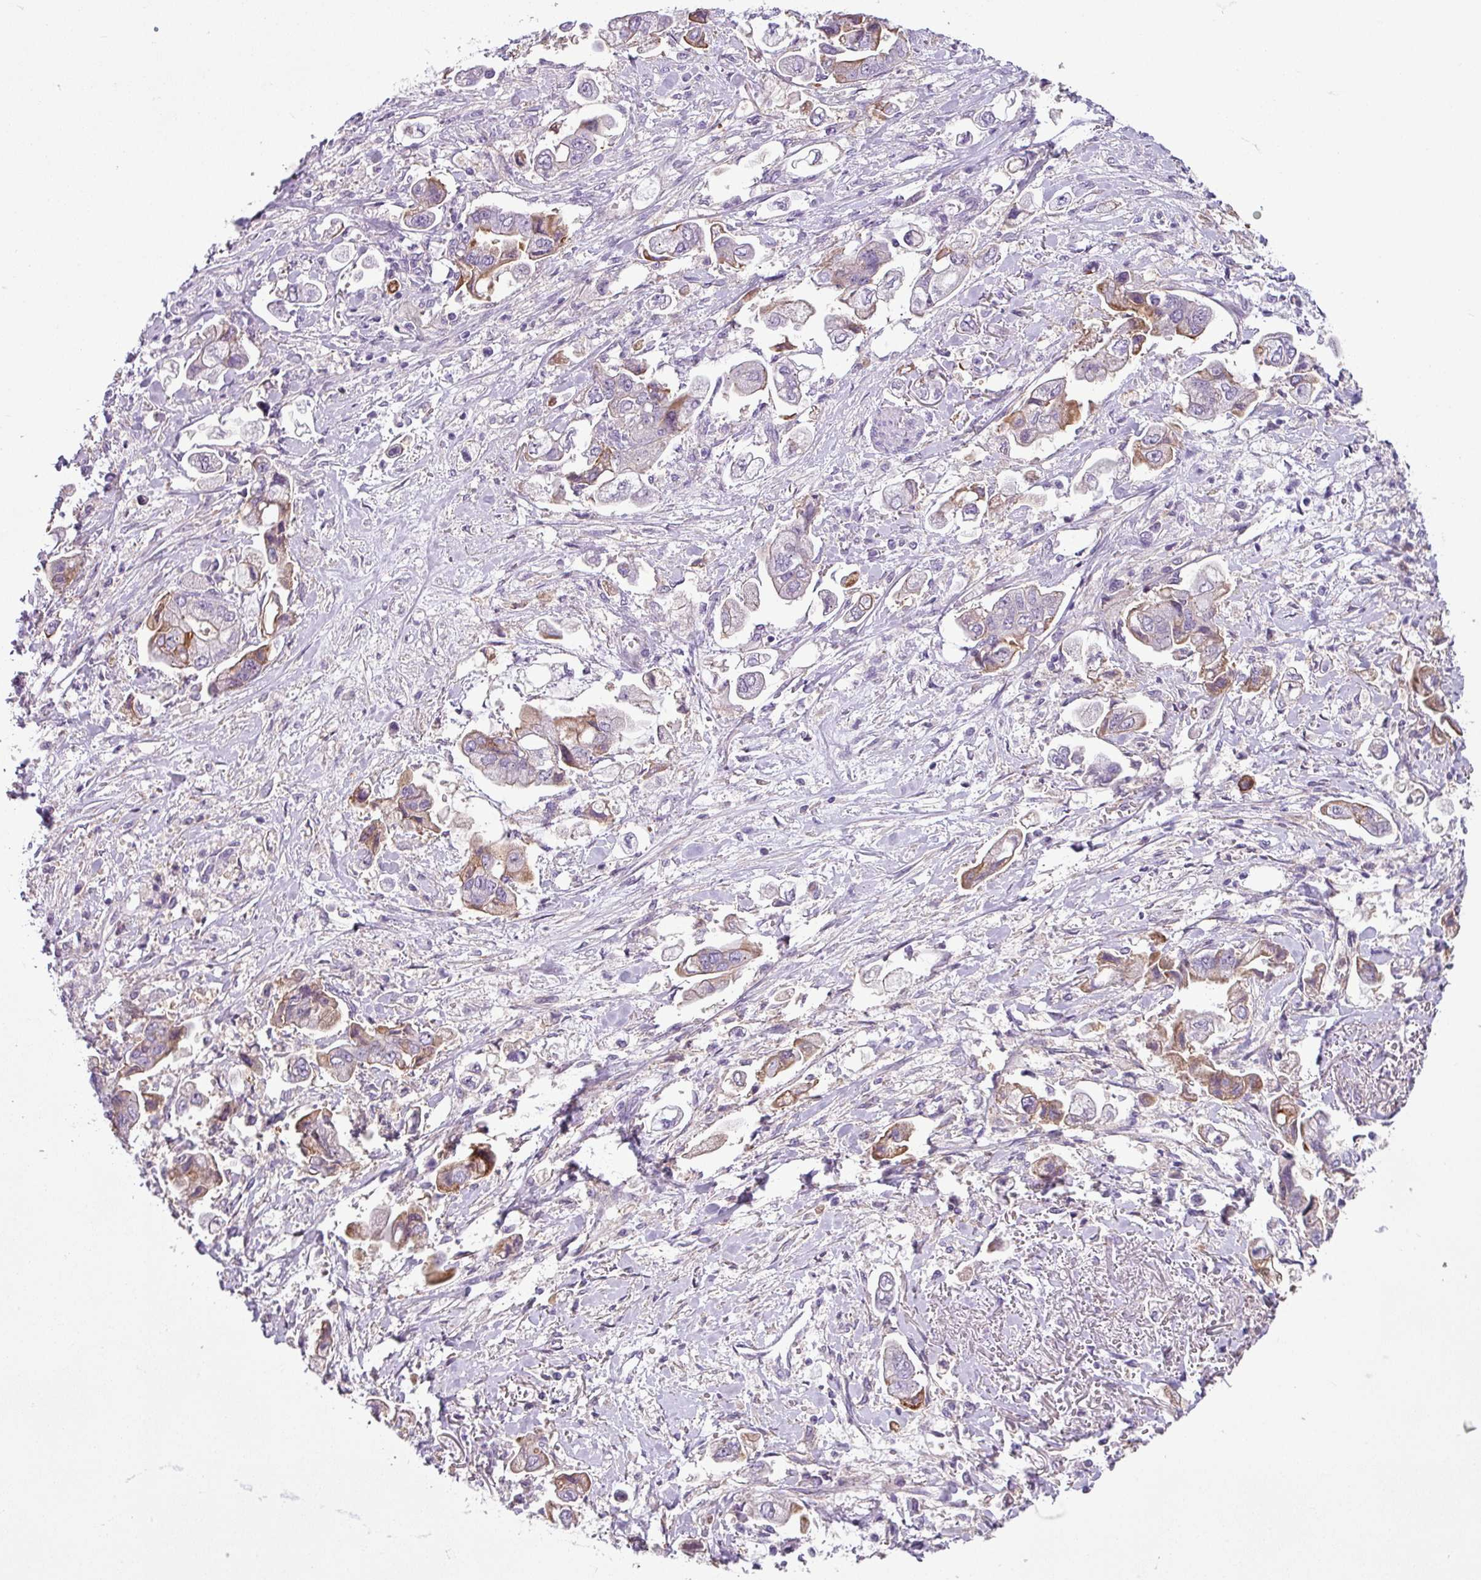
{"staining": {"intensity": "moderate", "quantity": "25%-75%", "location": "cytoplasmic/membranous"}, "tissue": "stomach cancer", "cell_type": "Tumor cells", "image_type": "cancer", "snomed": [{"axis": "morphology", "description": "Adenocarcinoma, NOS"}, {"axis": "topography", "description": "Stomach"}], "caption": "Stomach adenocarcinoma stained with DAB (3,3'-diaminobenzidine) immunohistochemistry (IHC) displays medium levels of moderate cytoplasmic/membranous staining in about 25%-75% of tumor cells. Immunohistochemistry (ihc) stains the protein of interest in brown and the nuclei are stained blue.", "gene": "TMEM178B", "patient": {"sex": "male", "age": 62}}